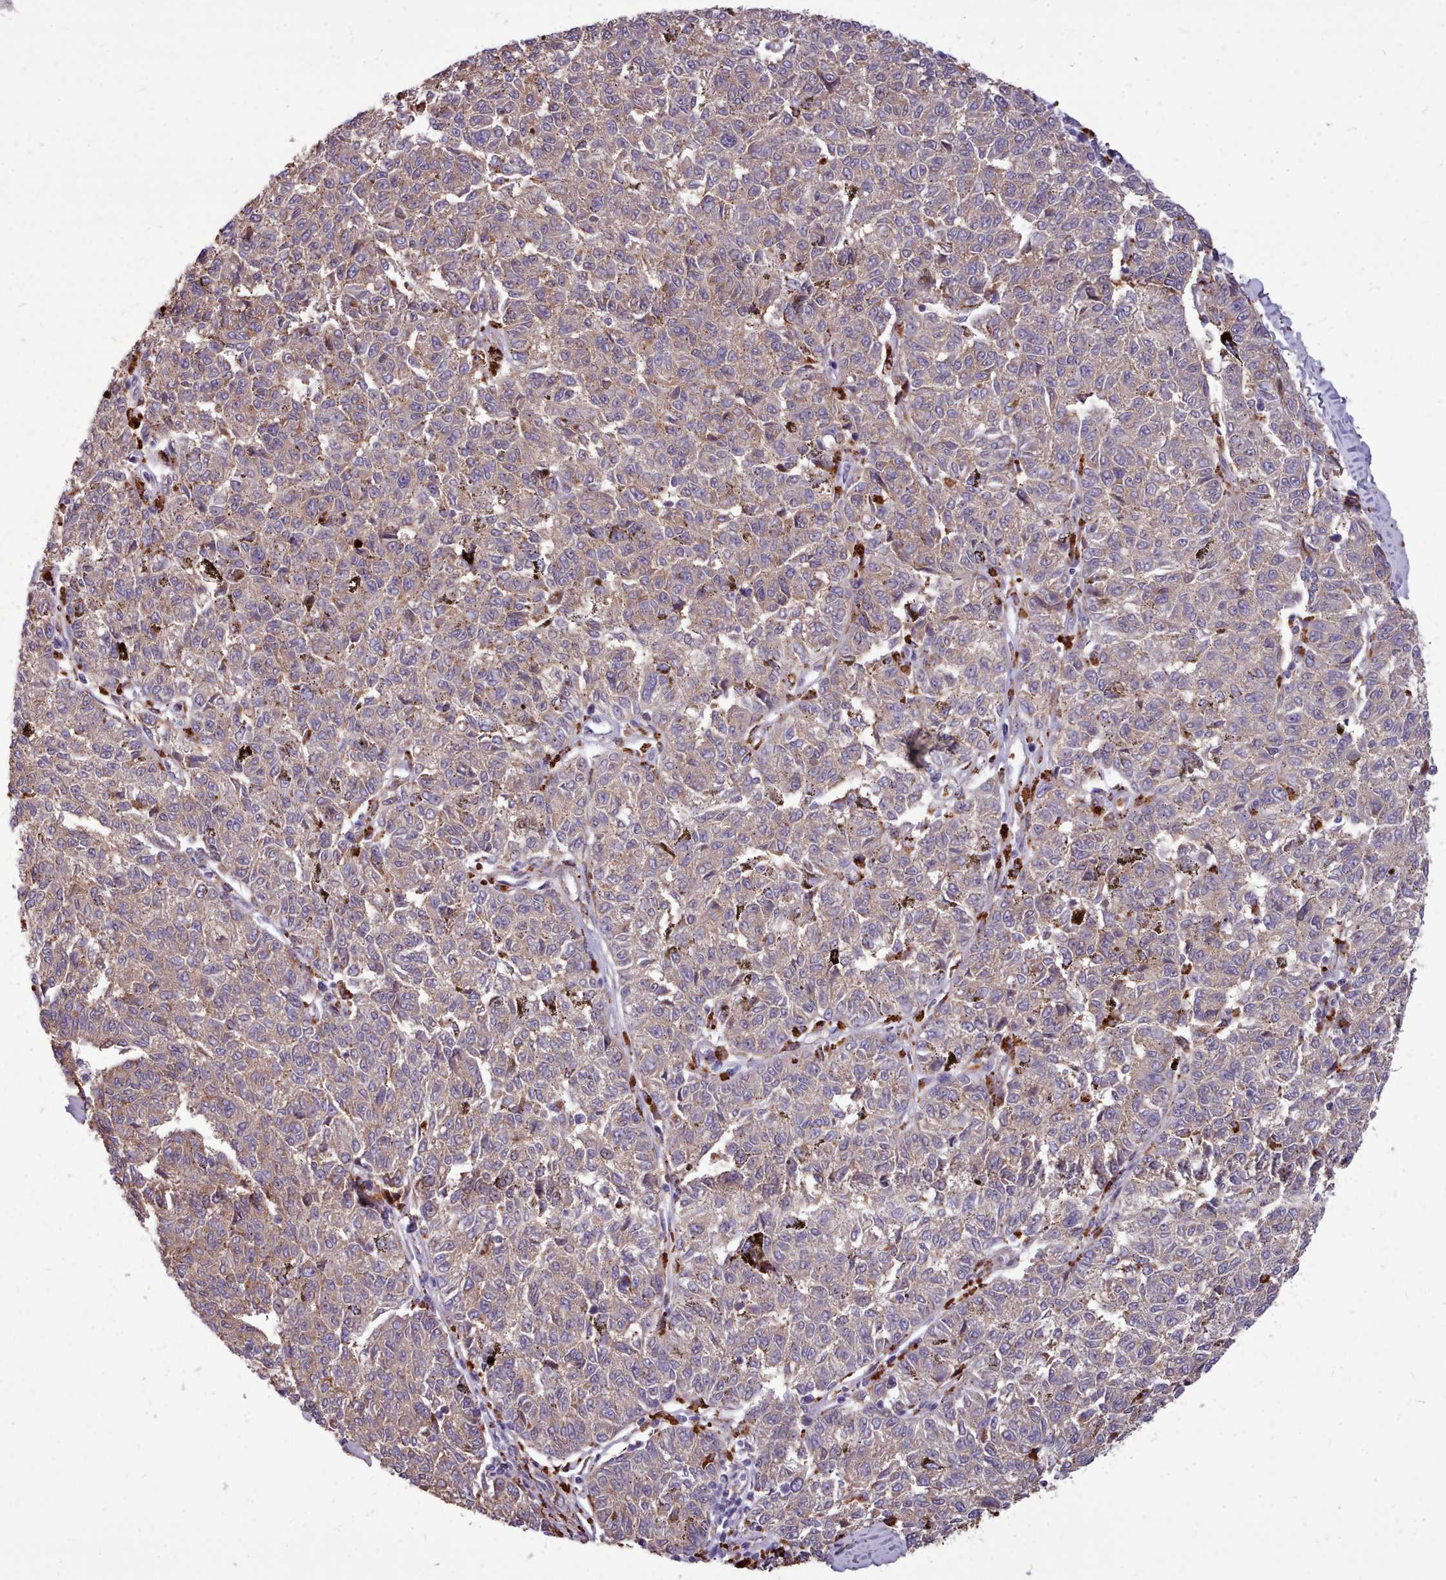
{"staining": {"intensity": "weak", "quantity": ">75%", "location": "cytoplasmic/membranous"}, "tissue": "melanoma", "cell_type": "Tumor cells", "image_type": "cancer", "snomed": [{"axis": "morphology", "description": "Malignant melanoma, NOS"}, {"axis": "topography", "description": "Skin"}], "caption": "Melanoma stained with a protein marker shows weak staining in tumor cells.", "gene": "PACSIN3", "patient": {"sex": "female", "age": 72}}